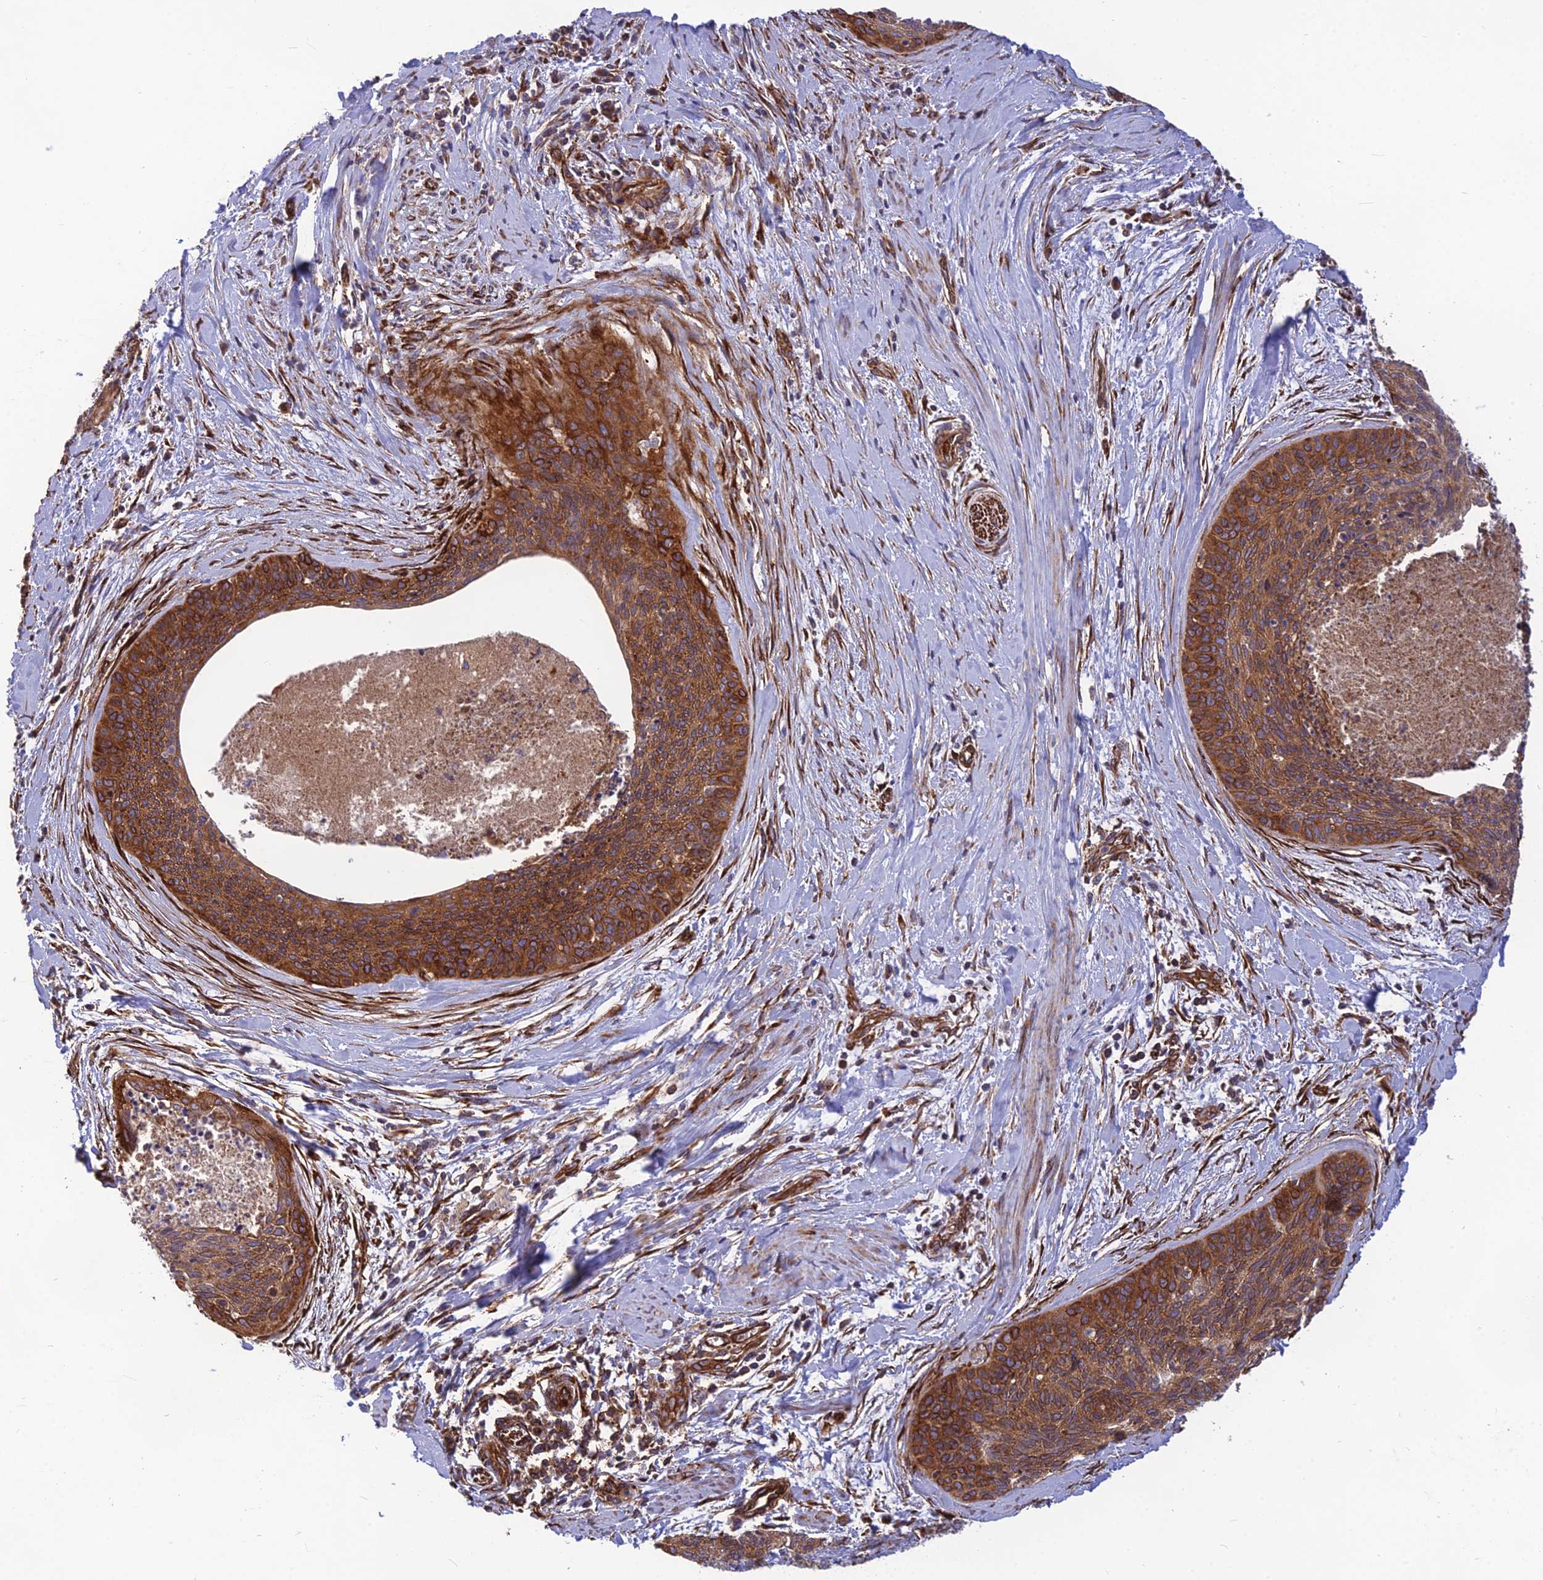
{"staining": {"intensity": "strong", "quantity": ">75%", "location": "cytoplasmic/membranous"}, "tissue": "cervical cancer", "cell_type": "Tumor cells", "image_type": "cancer", "snomed": [{"axis": "morphology", "description": "Squamous cell carcinoma, NOS"}, {"axis": "topography", "description": "Cervix"}], "caption": "Human squamous cell carcinoma (cervical) stained for a protein (brown) displays strong cytoplasmic/membranous positive staining in approximately >75% of tumor cells.", "gene": "PTCD2", "patient": {"sex": "female", "age": 55}}